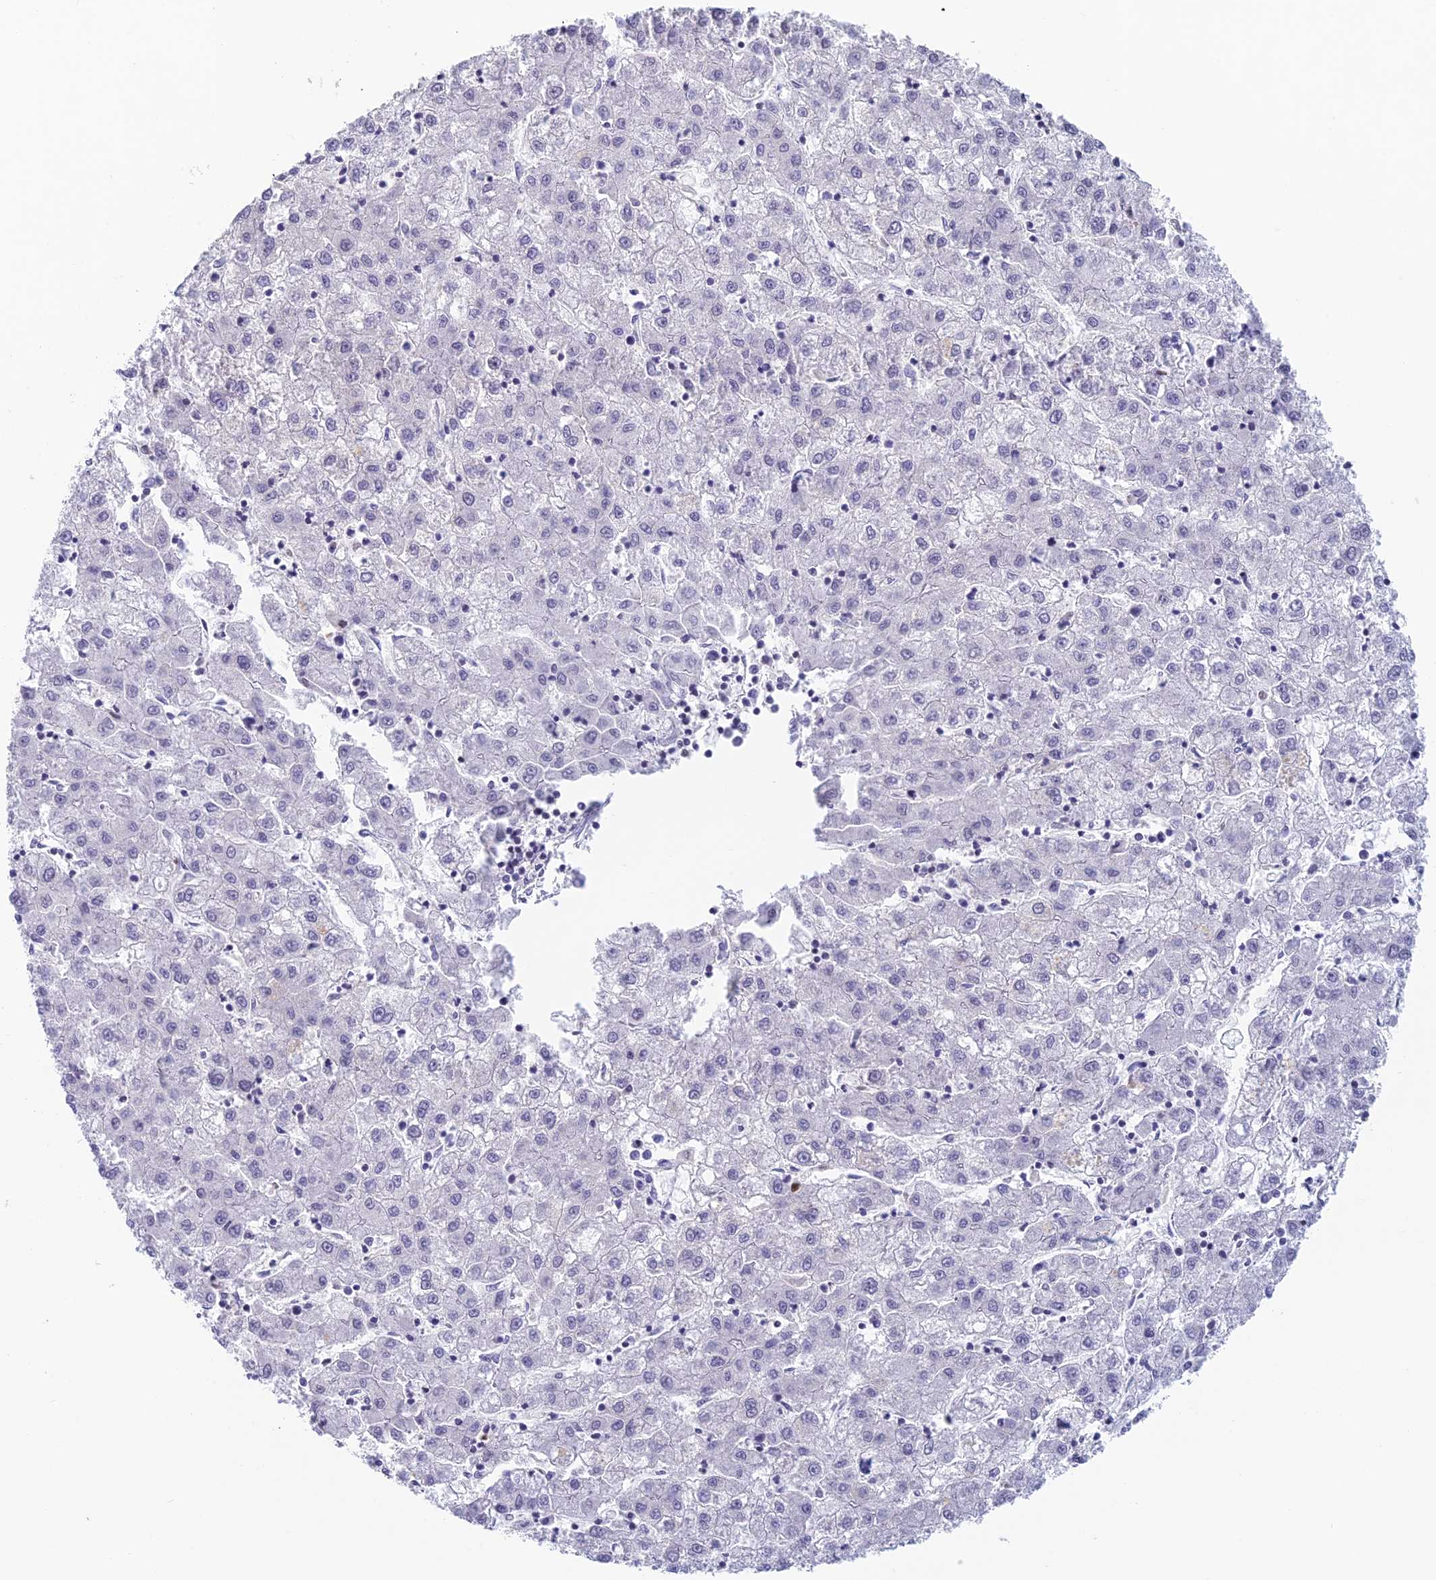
{"staining": {"intensity": "negative", "quantity": "none", "location": "none"}, "tissue": "liver cancer", "cell_type": "Tumor cells", "image_type": "cancer", "snomed": [{"axis": "morphology", "description": "Carcinoma, Hepatocellular, NOS"}, {"axis": "topography", "description": "Liver"}], "caption": "Liver cancer was stained to show a protein in brown. There is no significant expression in tumor cells. (Stains: DAB (3,3'-diaminobenzidine) immunohistochemistry with hematoxylin counter stain, Microscopy: brightfield microscopy at high magnification).", "gene": "REXO5", "patient": {"sex": "male", "age": 72}}